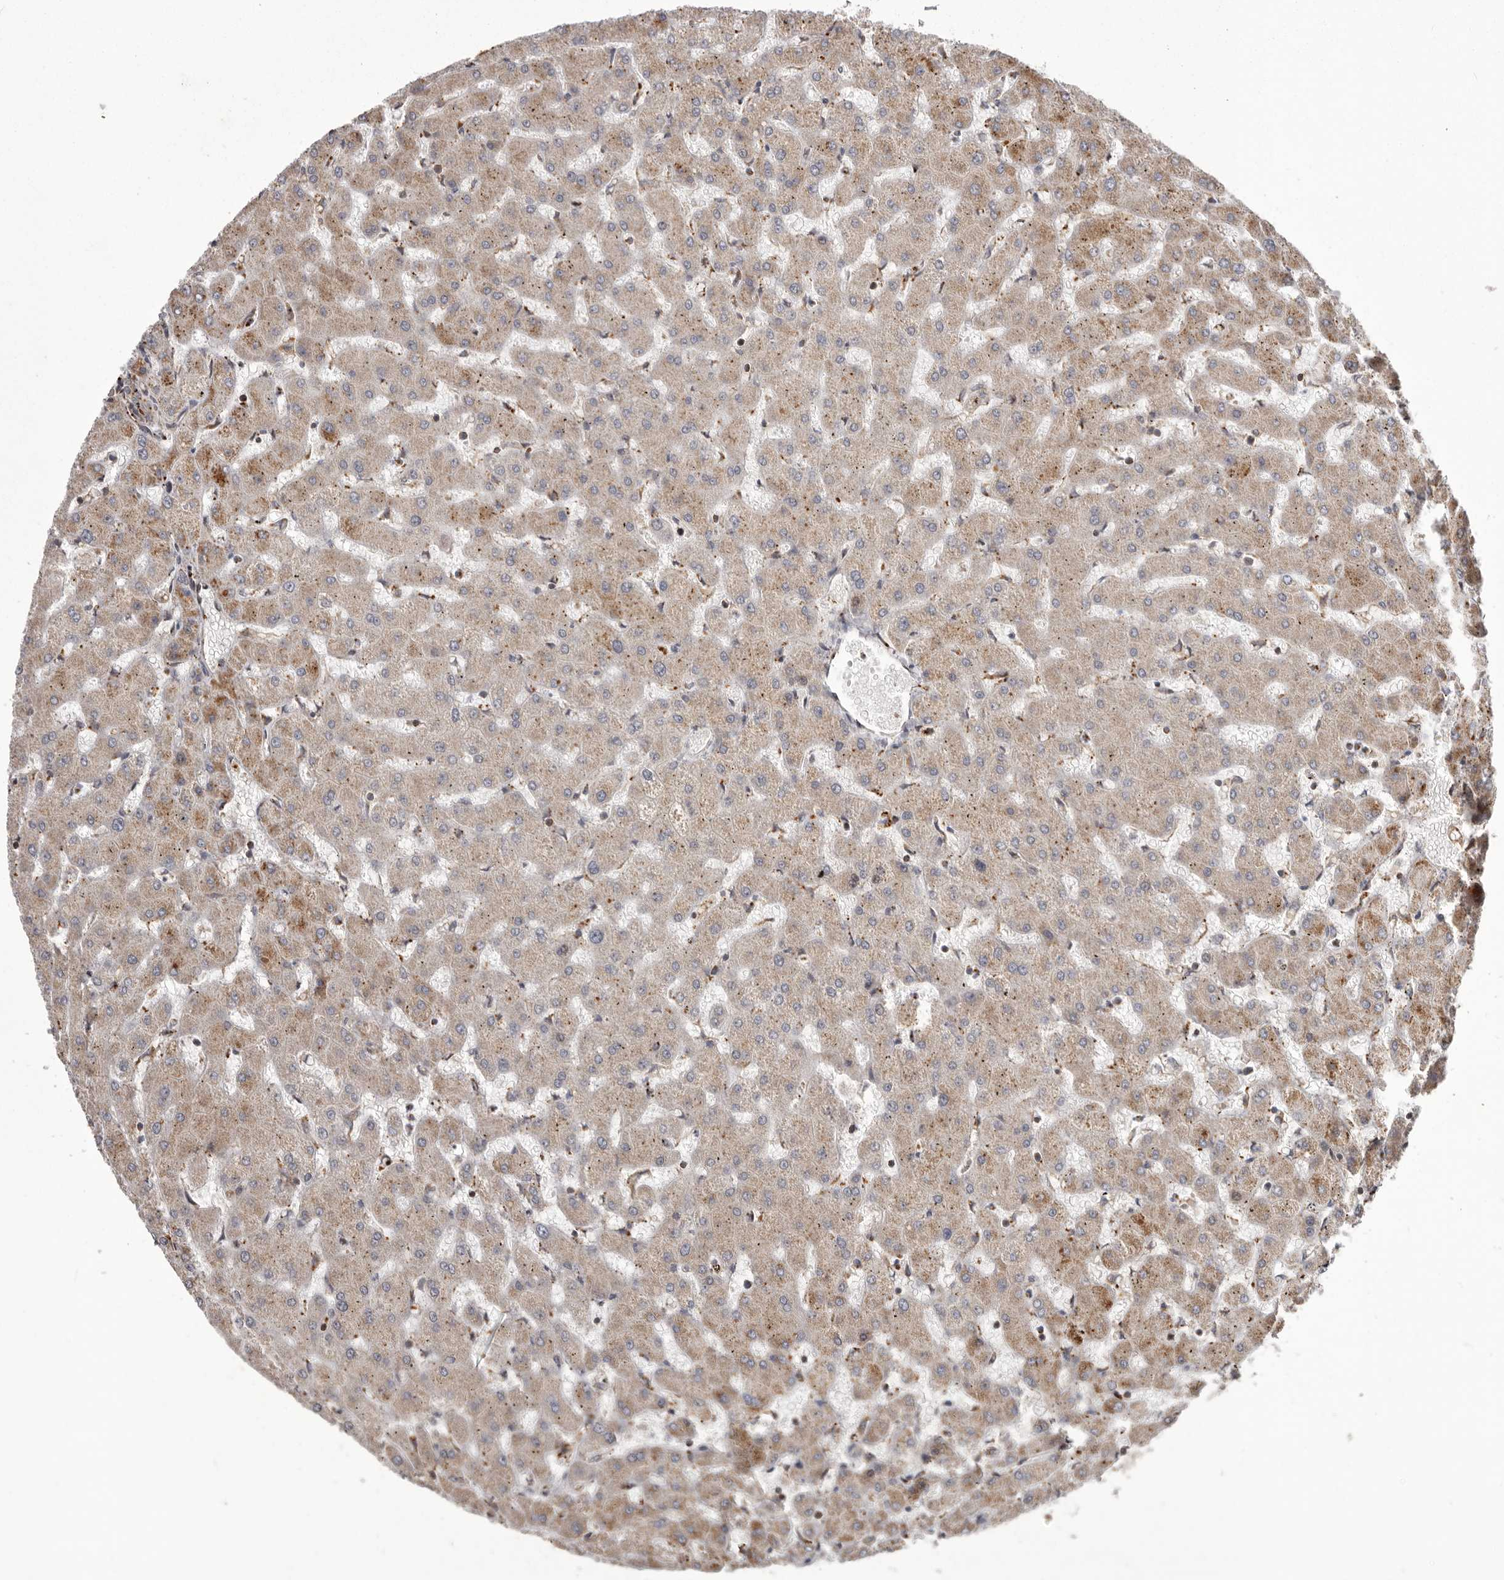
{"staining": {"intensity": "weak", "quantity": ">75%", "location": "cytoplasmic/membranous"}, "tissue": "liver", "cell_type": "Cholangiocytes", "image_type": "normal", "snomed": [{"axis": "morphology", "description": "Normal tissue, NOS"}, {"axis": "topography", "description": "Liver"}], "caption": "This micrograph shows immunohistochemistry staining of benign human liver, with low weak cytoplasmic/membranous positivity in about >75% of cholangiocytes.", "gene": "NUP43", "patient": {"sex": "female", "age": 63}}